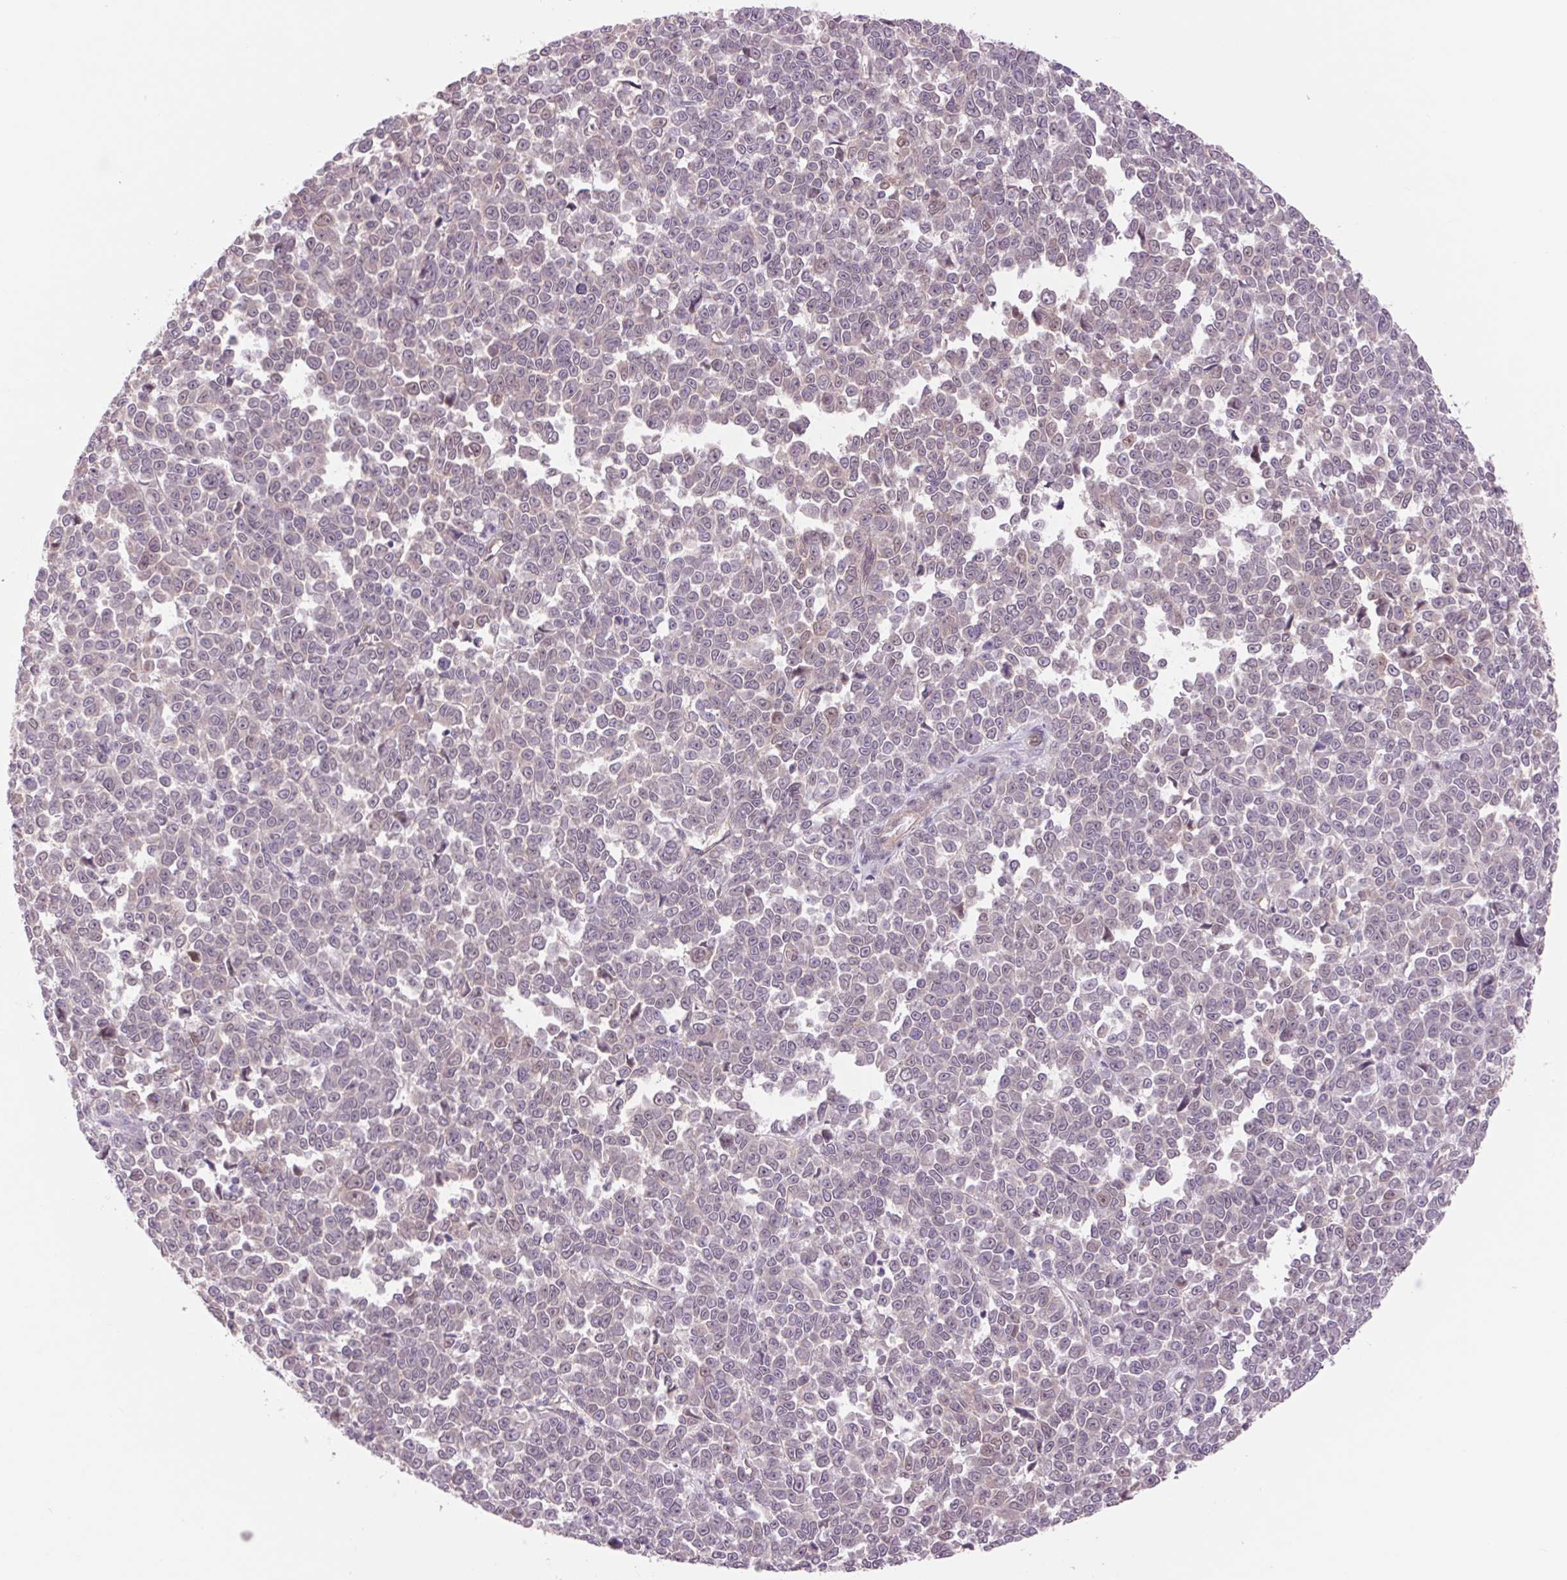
{"staining": {"intensity": "negative", "quantity": "none", "location": "none"}, "tissue": "melanoma", "cell_type": "Tumor cells", "image_type": "cancer", "snomed": [{"axis": "morphology", "description": "Malignant melanoma, NOS"}, {"axis": "topography", "description": "Skin"}], "caption": "Immunohistochemical staining of malignant melanoma shows no significant positivity in tumor cells.", "gene": "SH3RF2", "patient": {"sex": "female", "age": 95}}